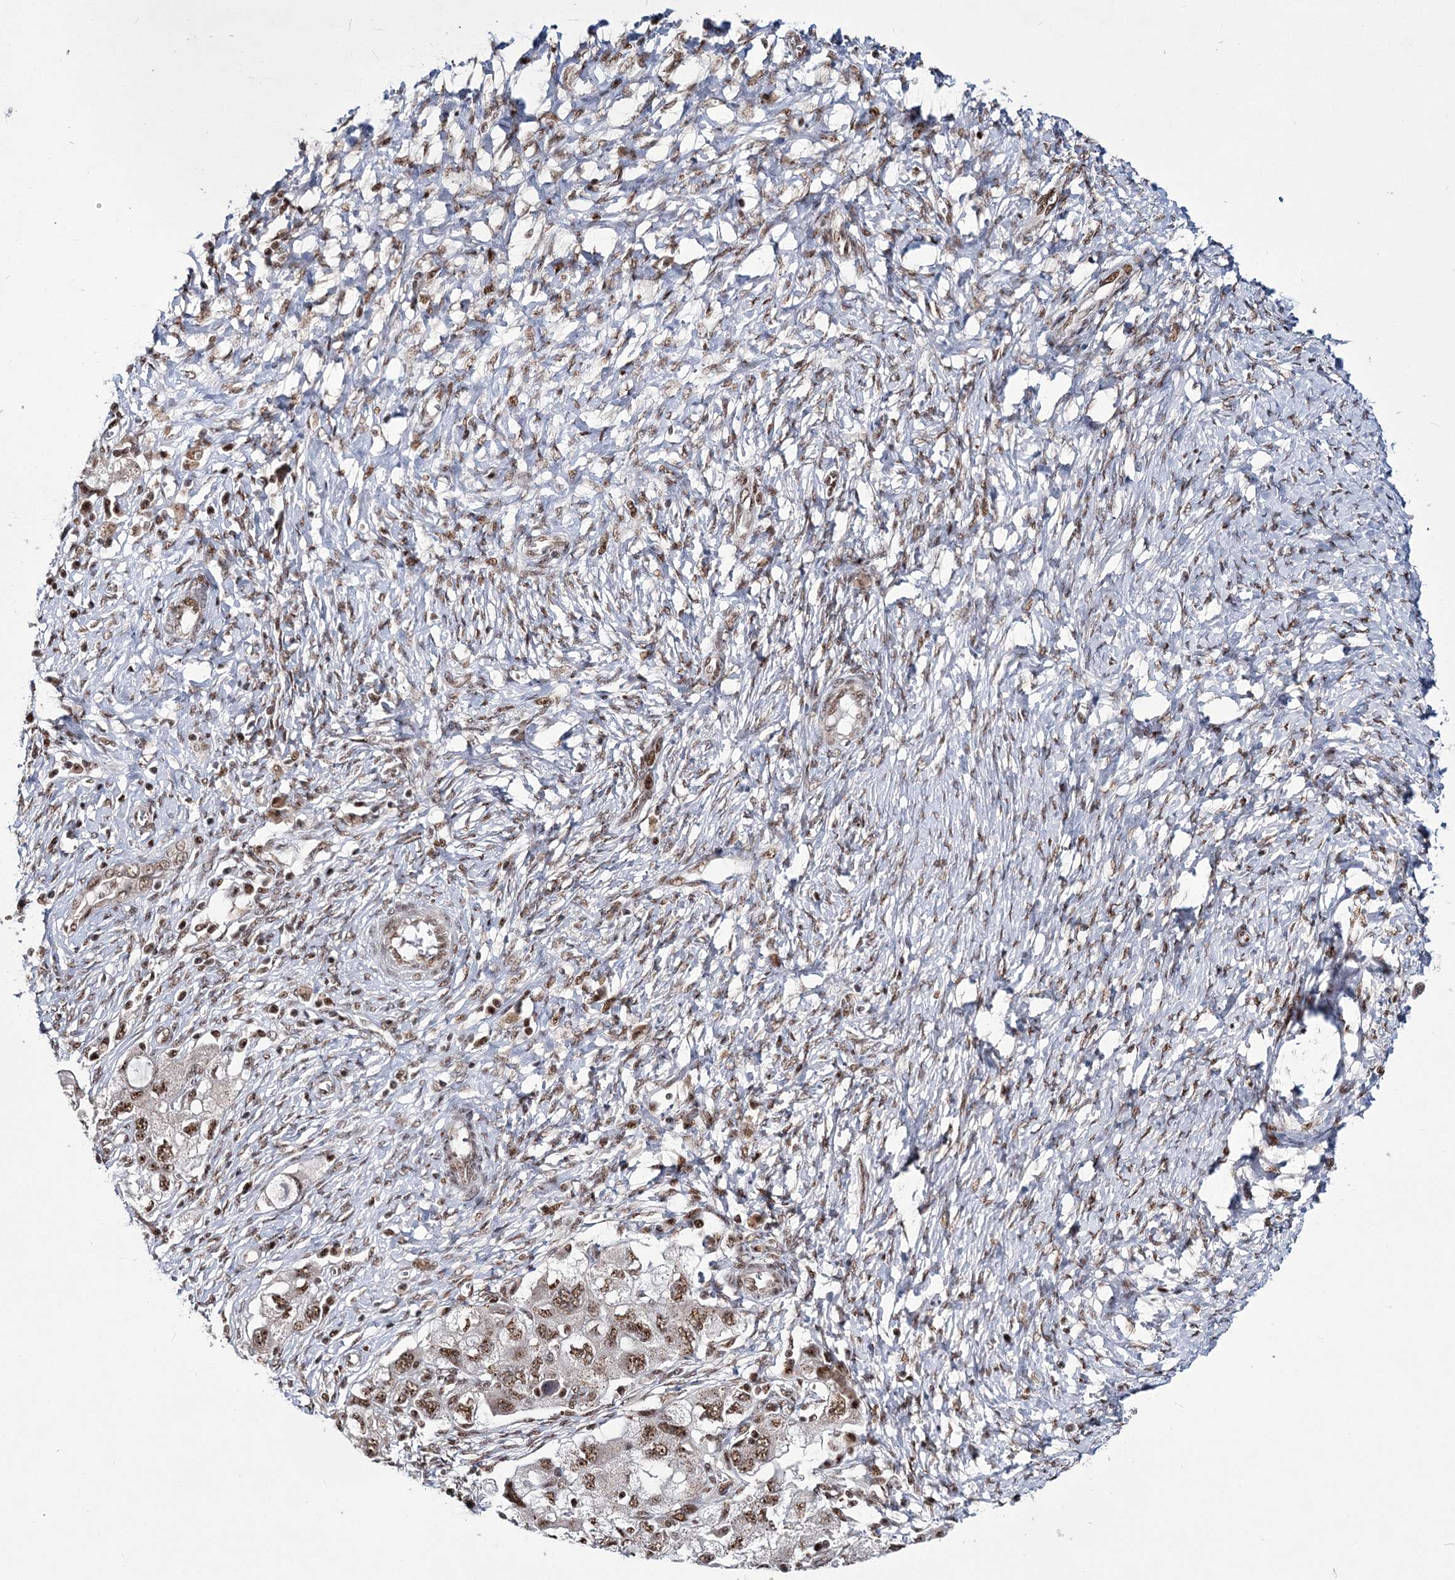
{"staining": {"intensity": "moderate", "quantity": ">75%", "location": "nuclear"}, "tissue": "ovarian cancer", "cell_type": "Tumor cells", "image_type": "cancer", "snomed": [{"axis": "morphology", "description": "Carcinoma, NOS"}, {"axis": "morphology", "description": "Cystadenocarcinoma, serous, NOS"}, {"axis": "topography", "description": "Ovary"}], "caption": "High-power microscopy captured an immunohistochemistry (IHC) micrograph of carcinoma (ovarian), revealing moderate nuclear positivity in approximately >75% of tumor cells. The protein is stained brown, and the nuclei are stained in blue (DAB IHC with brightfield microscopy, high magnification).", "gene": "TATDN2", "patient": {"sex": "female", "age": 69}}